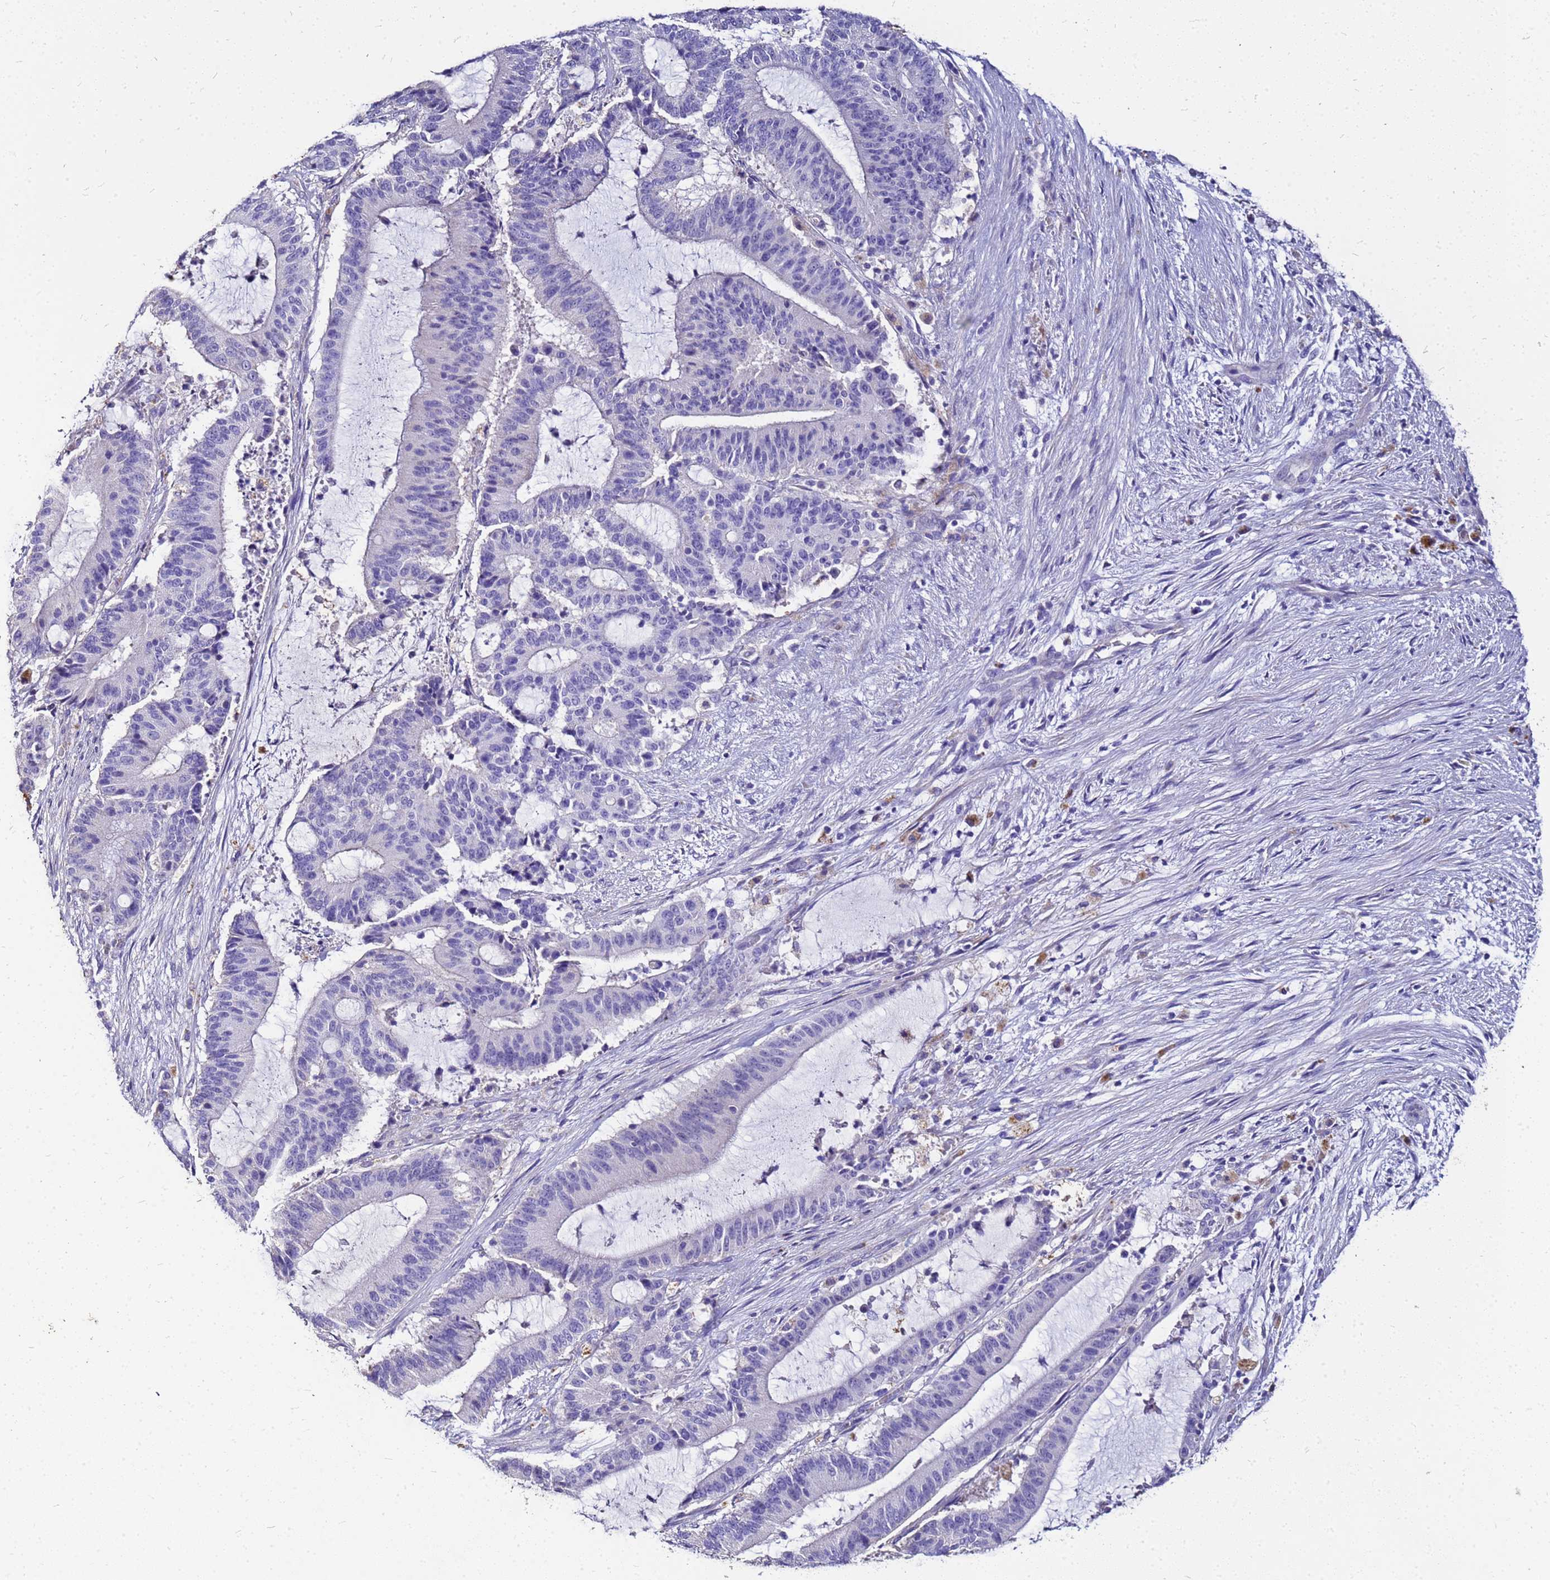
{"staining": {"intensity": "negative", "quantity": "none", "location": "none"}, "tissue": "liver cancer", "cell_type": "Tumor cells", "image_type": "cancer", "snomed": [{"axis": "morphology", "description": "Normal tissue, NOS"}, {"axis": "morphology", "description": "Cholangiocarcinoma"}, {"axis": "topography", "description": "Liver"}, {"axis": "topography", "description": "Peripheral nerve tissue"}], "caption": "Immunohistochemical staining of liver cholangiocarcinoma displays no significant staining in tumor cells. (Immunohistochemistry, brightfield microscopy, high magnification).", "gene": "S100A2", "patient": {"sex": "female", "age": 73}}